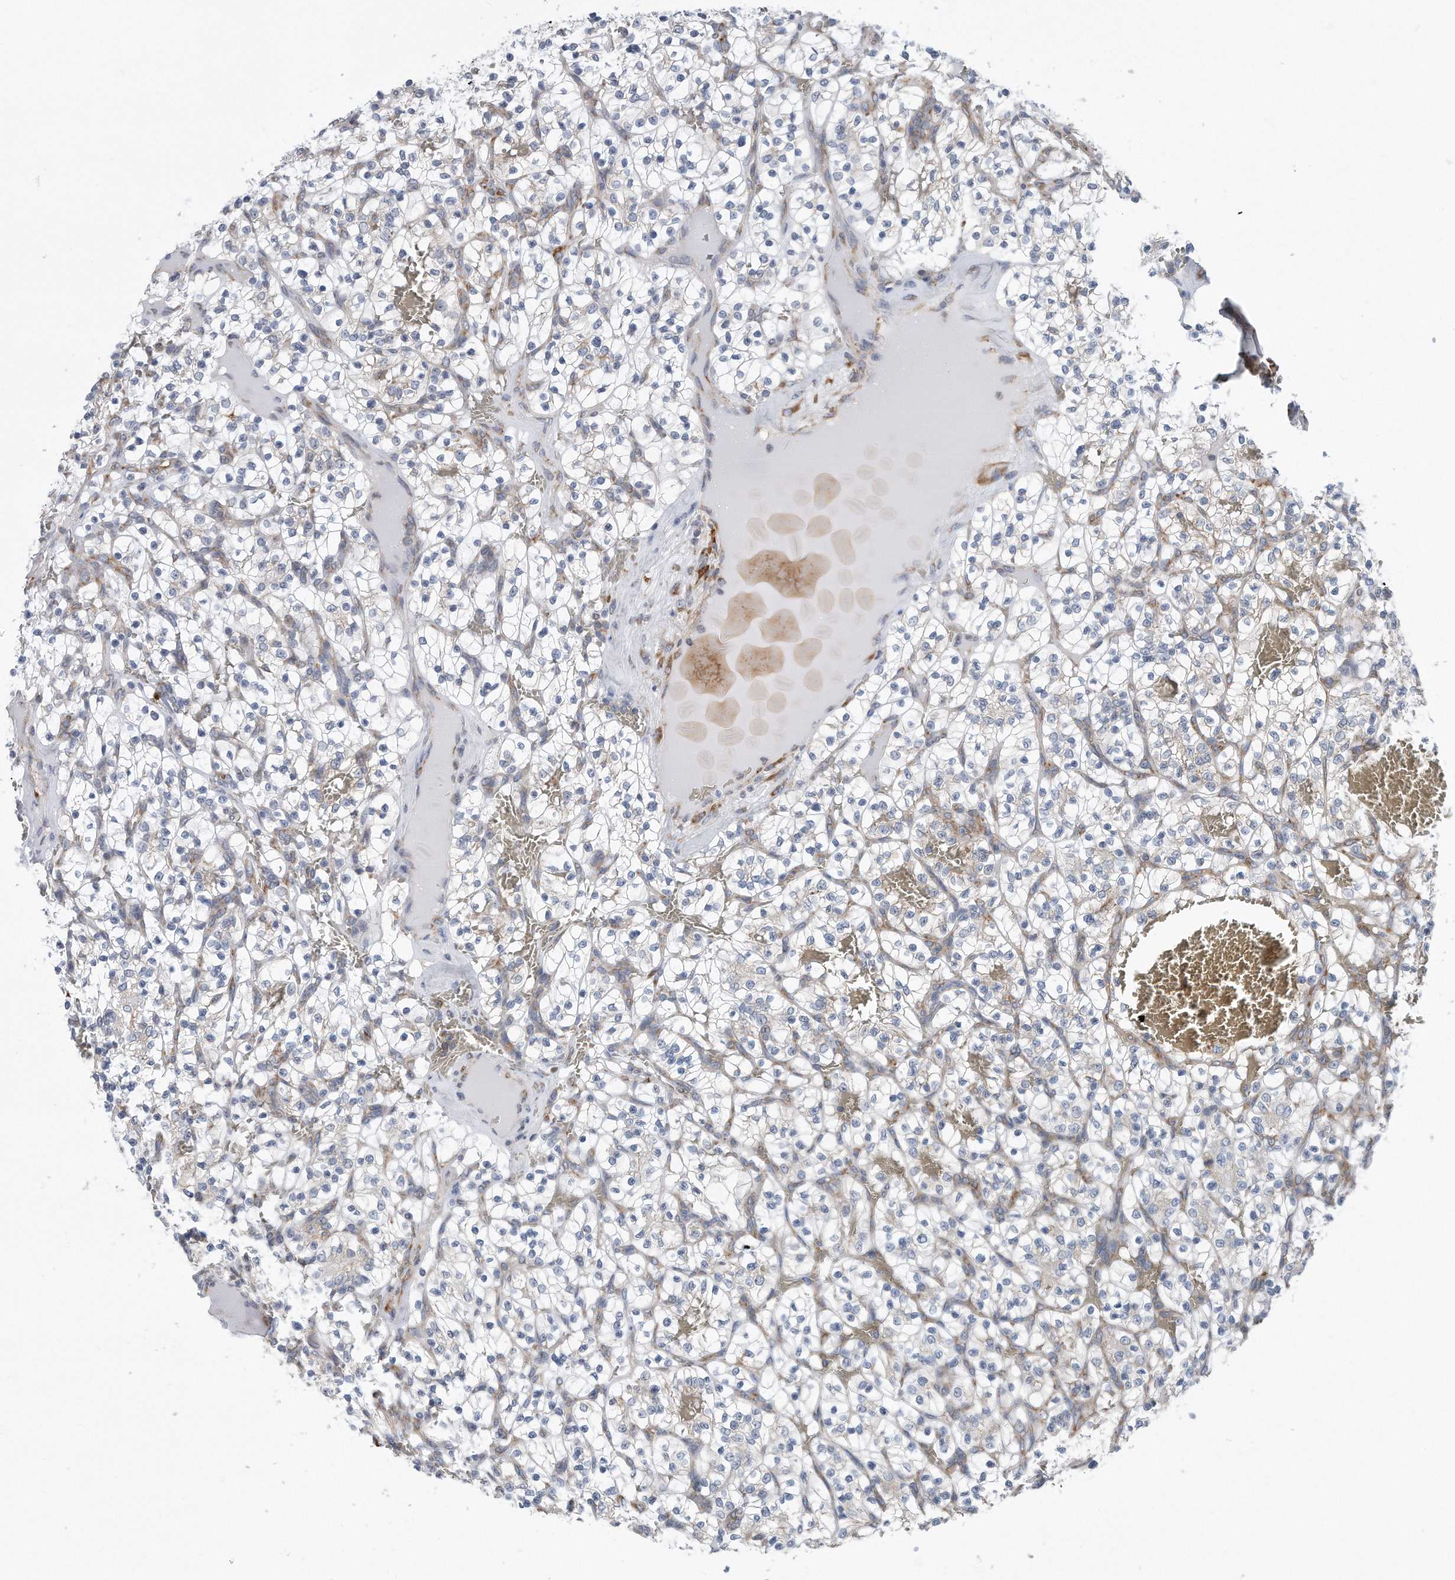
{"staining": {"intensity": "negative", "quantity": "none", "location": "none"}, "tissue": "renal cancer", "cell_type": "Tumor cells", "image_type": "cancer", "snomed": [{"axis": "morphology", "description": "Adenocarcinoma, NOS"}, {"axis": "topography", "description": "Kidney"}], "caption": "An immunohistochemistry photomicrograph of adenocarcinoma (renal) is shown. There is no staining in tumor cells of adenocarcinoma (renal).", "gene": "RPL26L1", "patient": {"sex": "female", "age": 57}}